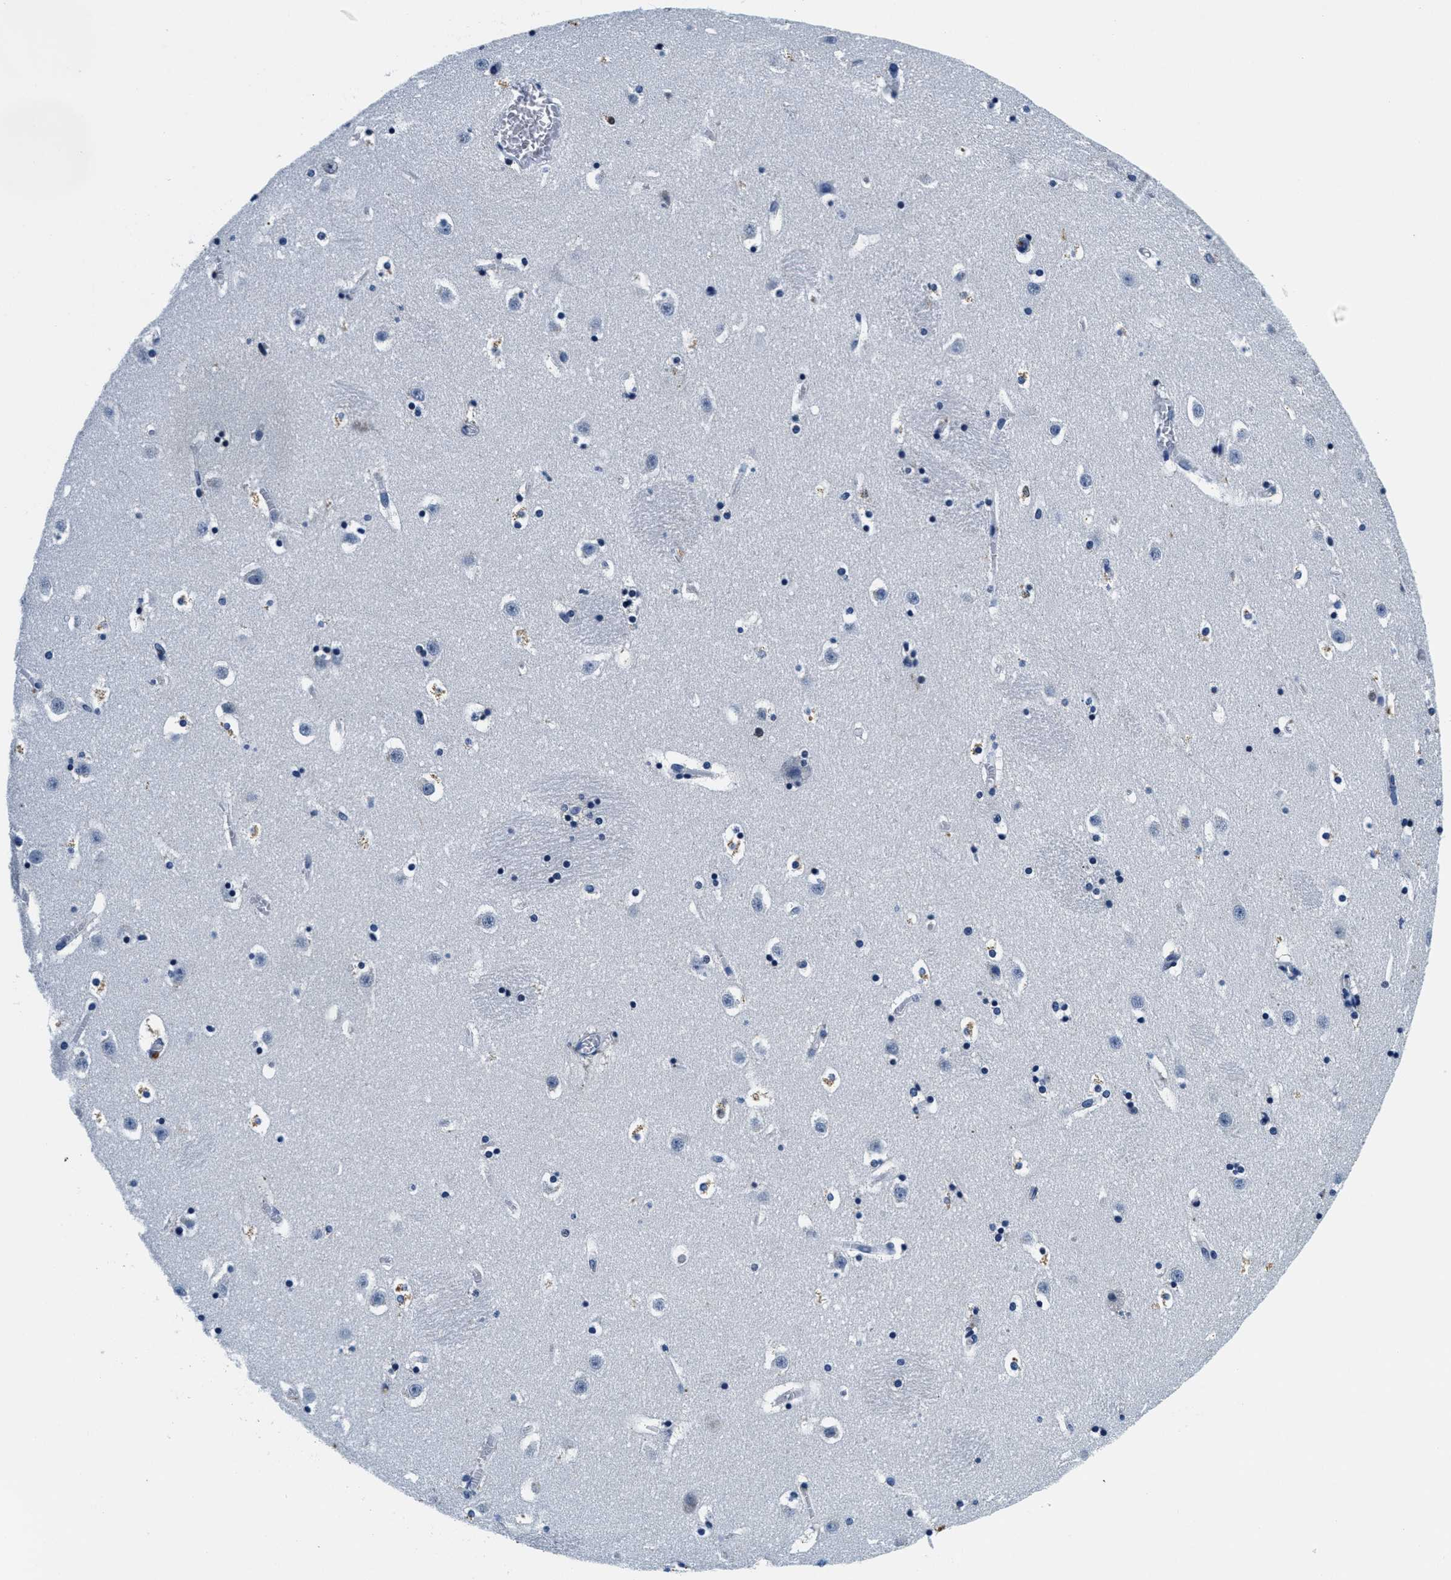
{"staining": {"intensity": "moderate", "quantity": "<25%", "location": "cytoplasmic/membranous"}, "tissue": "caudate", "cell_type": "Glial cells", "image_type": "normal", "snomed": [{"axis": "morphology", "description": "Normal tissue, NOS"}, {"axis": "topography", "description": "Lateral ventricle wall"}], "caption": "IHC micrograph of normal caudate stained for a protein (brown), which exhibits low levels of moderate cytoplasmic/membranous positivity in about <25% of glial cells.", "gene": "HS3ST2", "patient": {"sex": "male", "age": 45}}